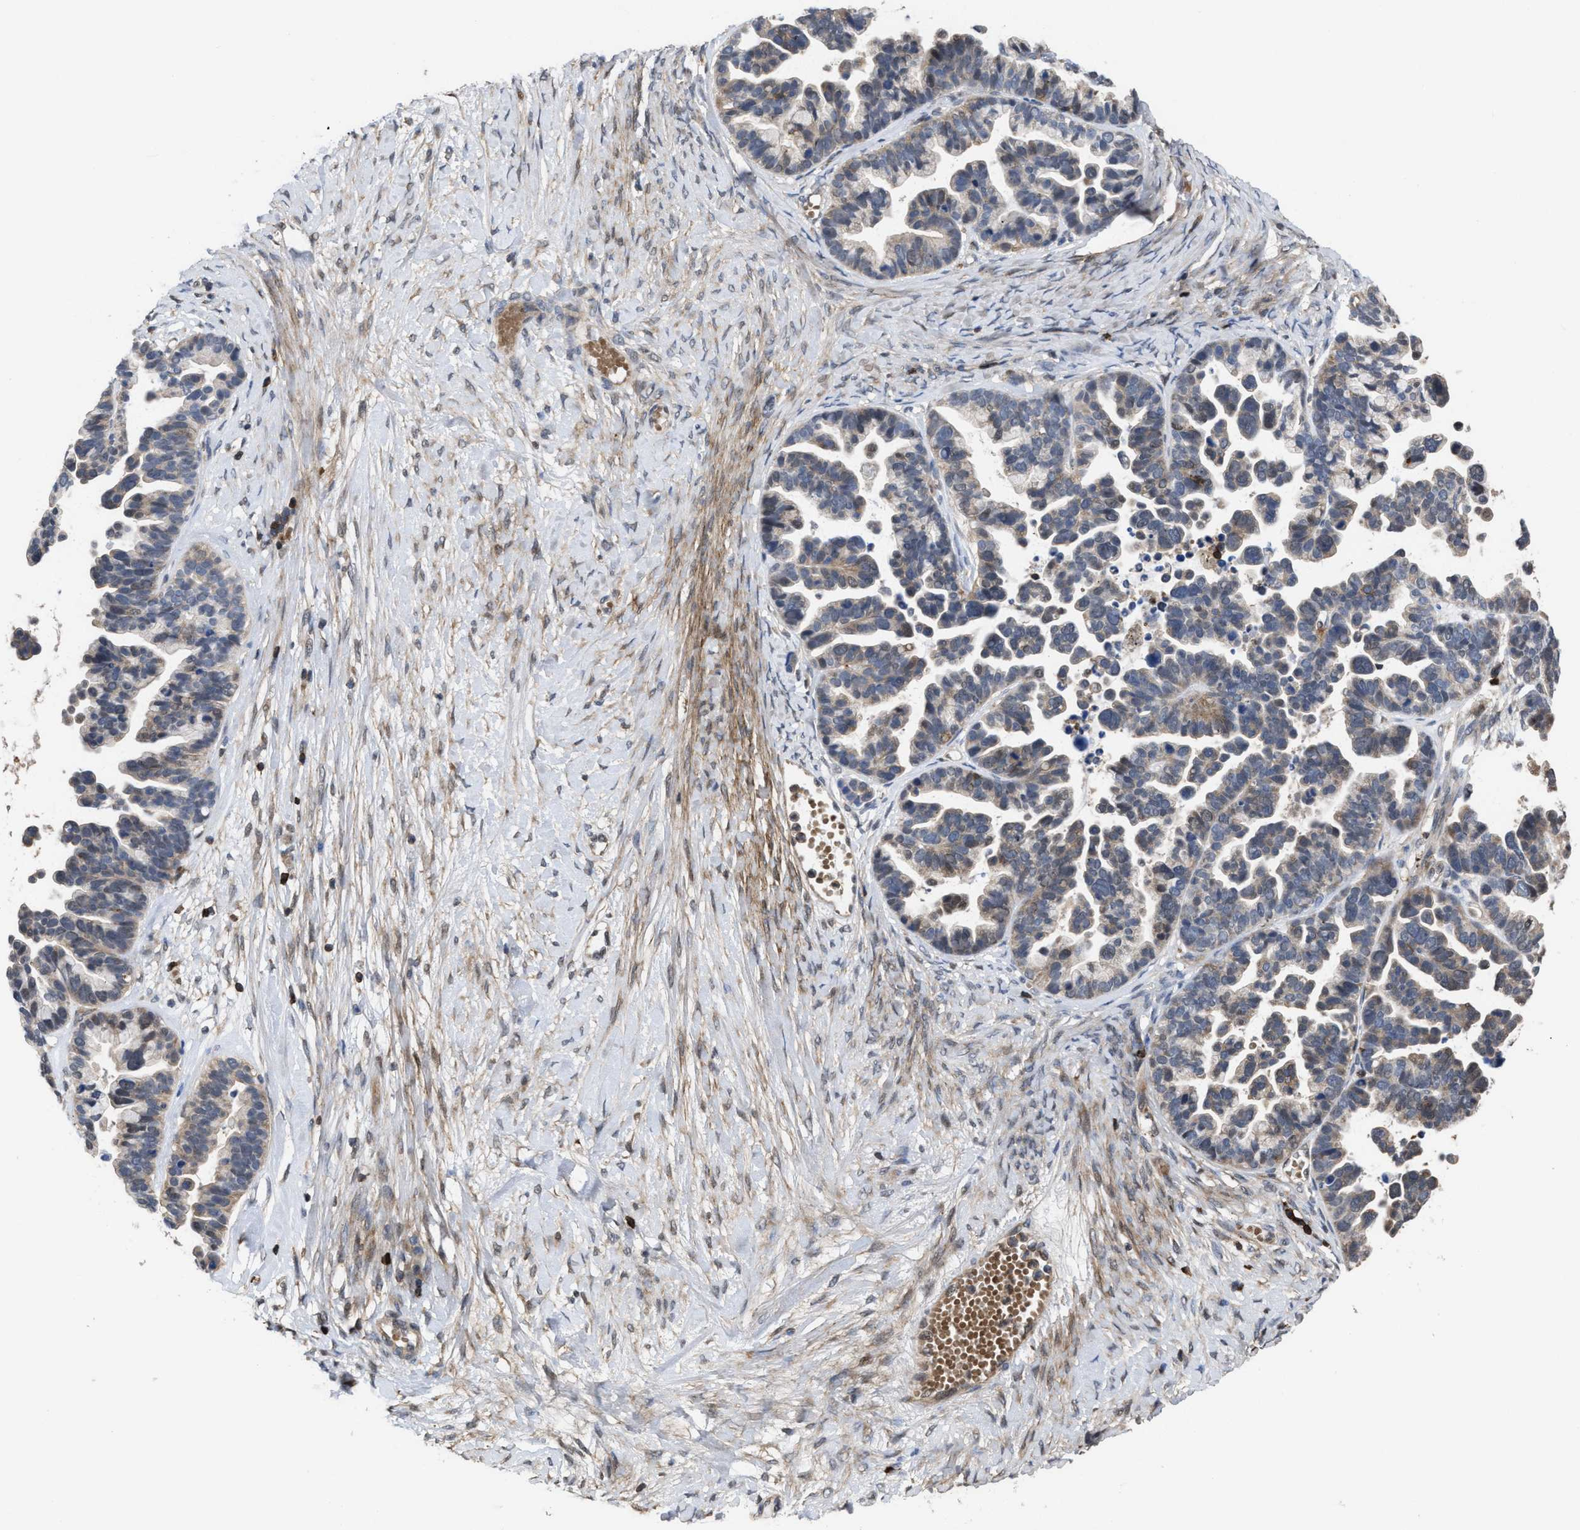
{"staining": {"intensity": "weak", "quantity": "25%-75%", "location": "cytoplasmic/membranous"}, "tissue": "ovarian cancer", "cell_type": "Tumor cells", "image_type": "cancer", "snomed": [{"axis": "morphology", "description": "Cystadenocarcinoma, serous, NOS"}, {"axis": "topography", "description": "Ovary"}], "caption": "An immunohistochemistry (IHC) micrograph of tumor tissue is shown. Protein staining in brown shows weak cytoplasmic/membranous positivity in ovarian cancer within tumor cells. Using DAB (3,3'-diaminobenzidine) (brown) and hematoxylin (blue) stains, captured at high magnification using brightfield microscopy.", "gene": "PTPRE", "patient": {"sex": "female", "age": 56}}